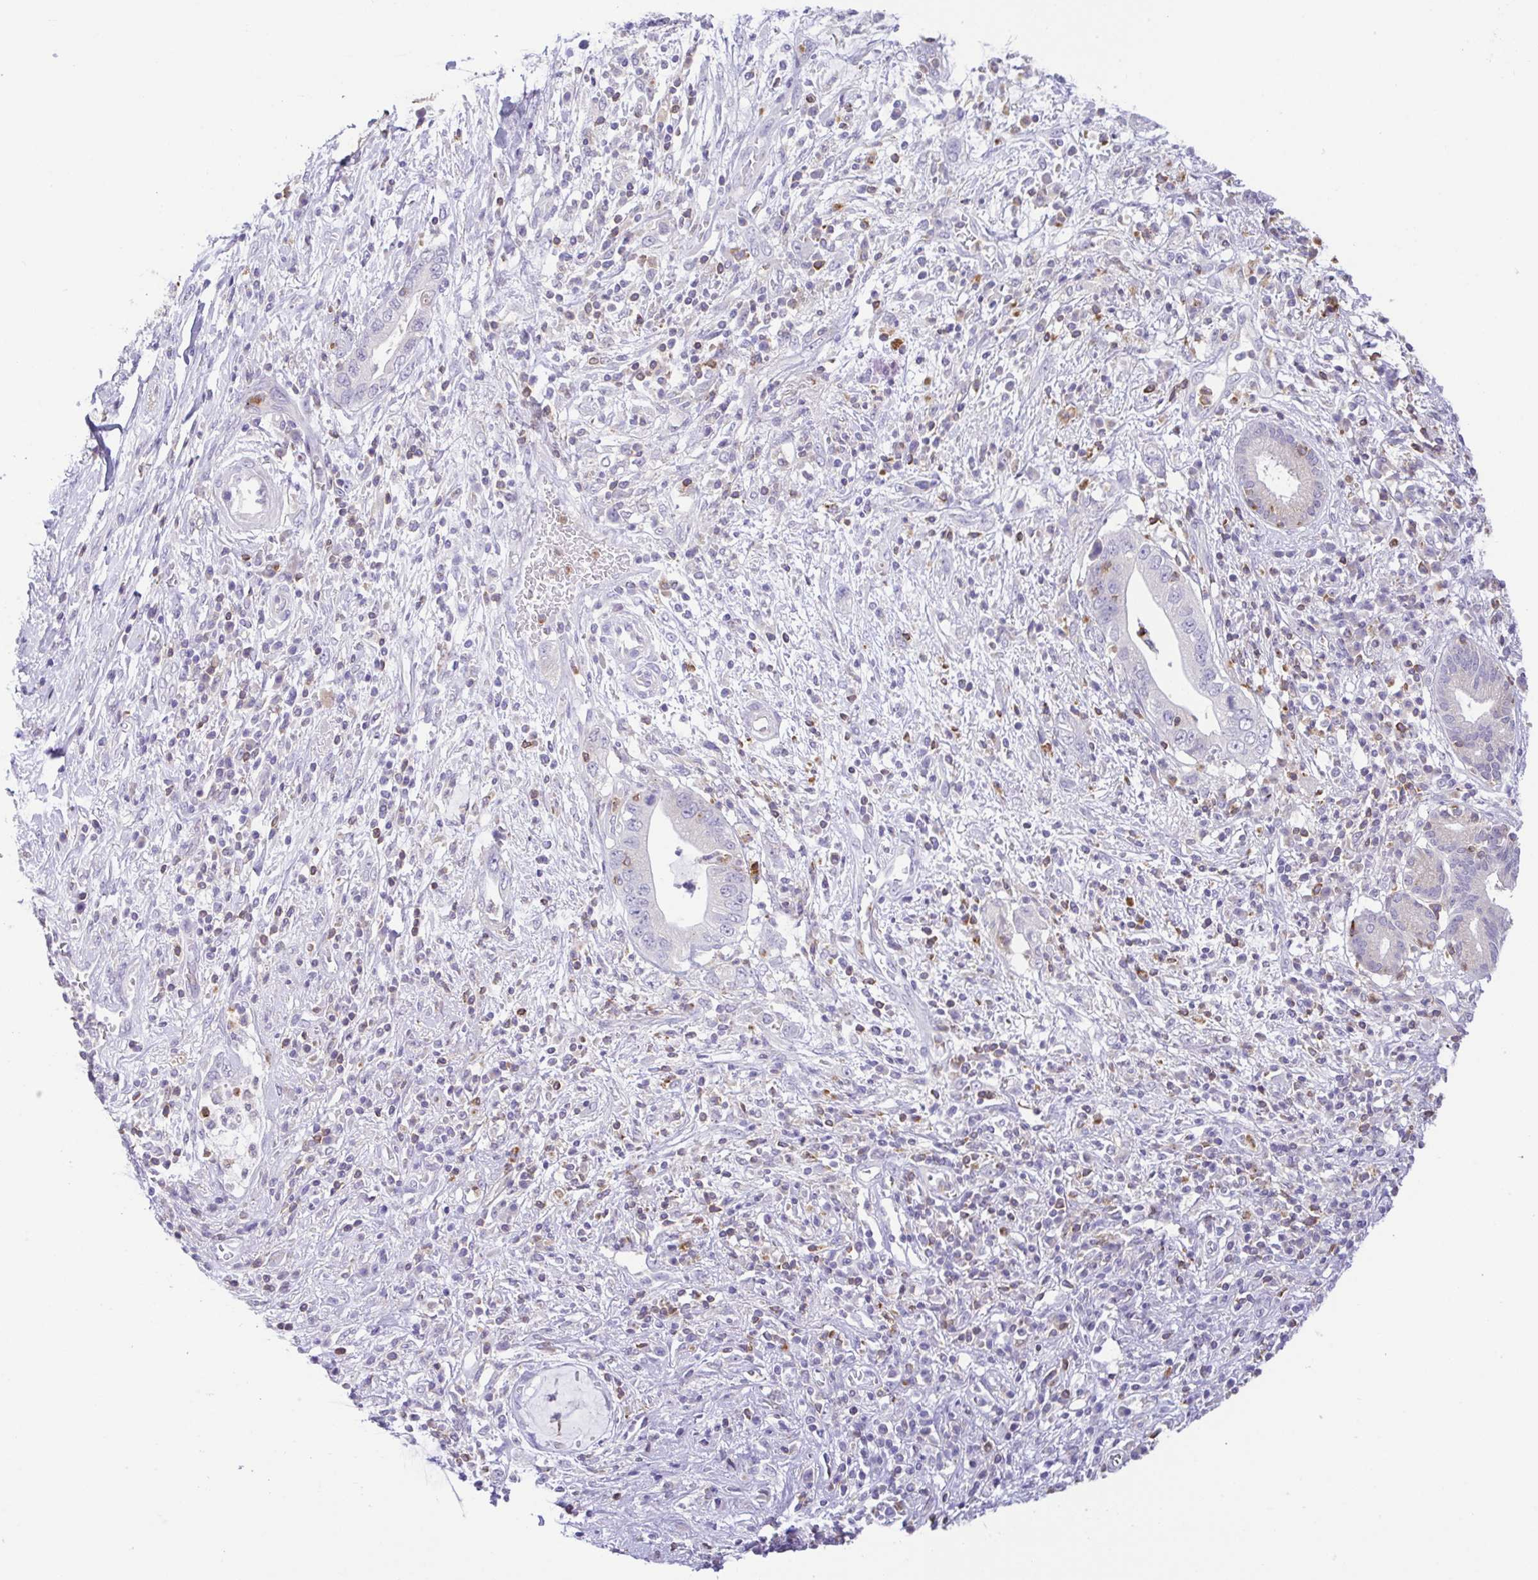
{"staining": {"intensity": "negative", "quantity": "none", "location": "none"}, "tissue": "pancreatic cancer", "cell_type": "Tumor cells", "image_type": "cancer", "snomed": [{"axis": "morphology", "description": "Adenocarcinoma, NOS"}, {"axis": "topography", "description": "Pancreas"}], "caption": "The photomicrograph exhibits no staining of tumor cells in pancreatic cancer (adenocarcinoma).", "gene": "PGLYRP1", "patient": {"sex": "female", "age": 72}}